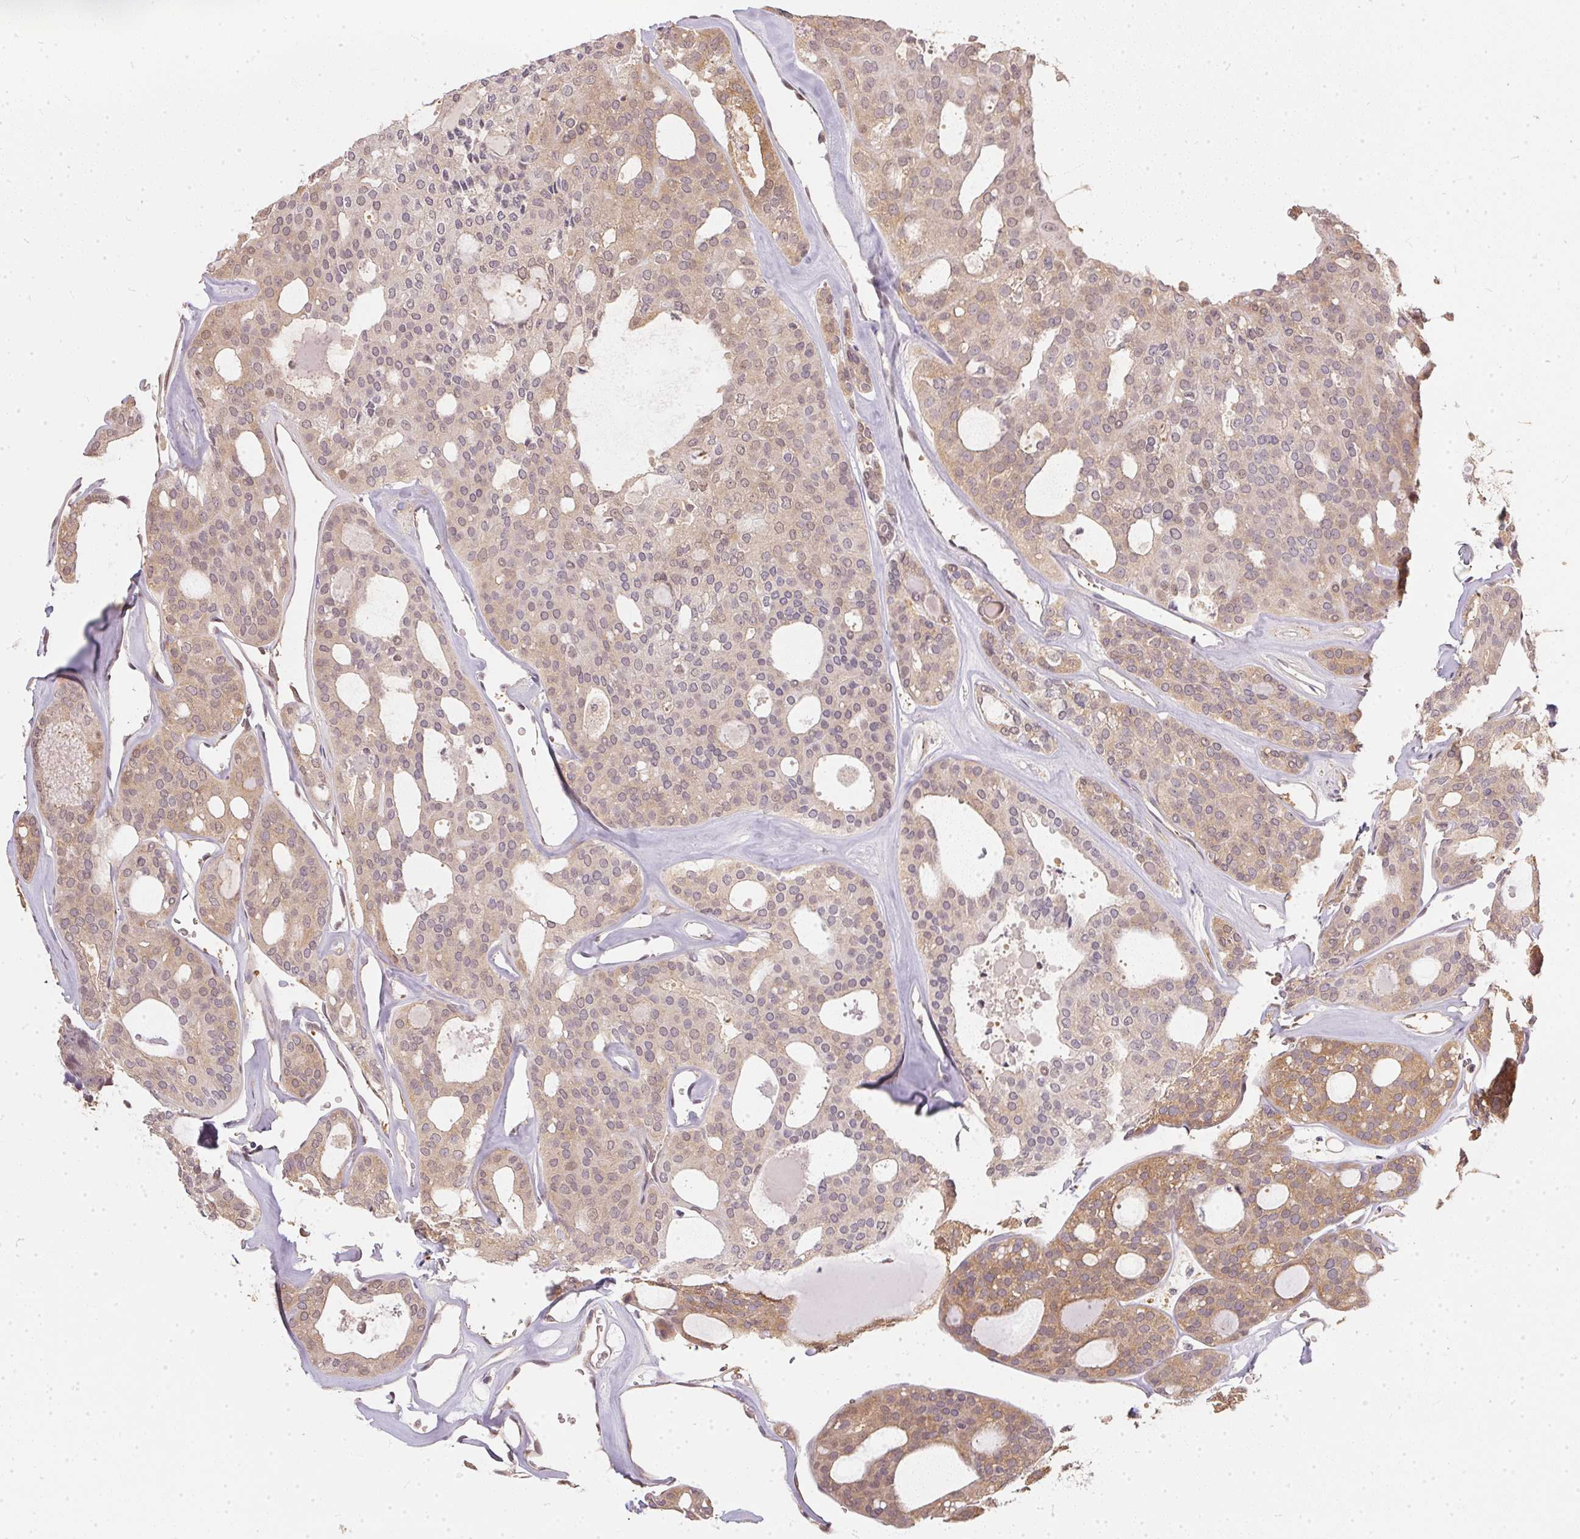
{"staining": {"intensity": "moderate", "quantity": ">75%", "location": "cytoplasmic/membranous"}, "tissue": "thyroid cancer", "cell_type": "Tumor cells", "image_type": "cancer", "snomed": [{"axis": "morphology", "description": "Follicular adenoma carcinoma, NOS"}, {"axis": "topography", "description": "Thyroid gland"}], "caption": "A brown stain shows moderate cytoplasmic/membranous expression of a protein in human thyroid cancer (follicular adenoma carcinoma) tumor cells.", "gene": "BLMH", "patient": {"sex": "male", "age": 75}}